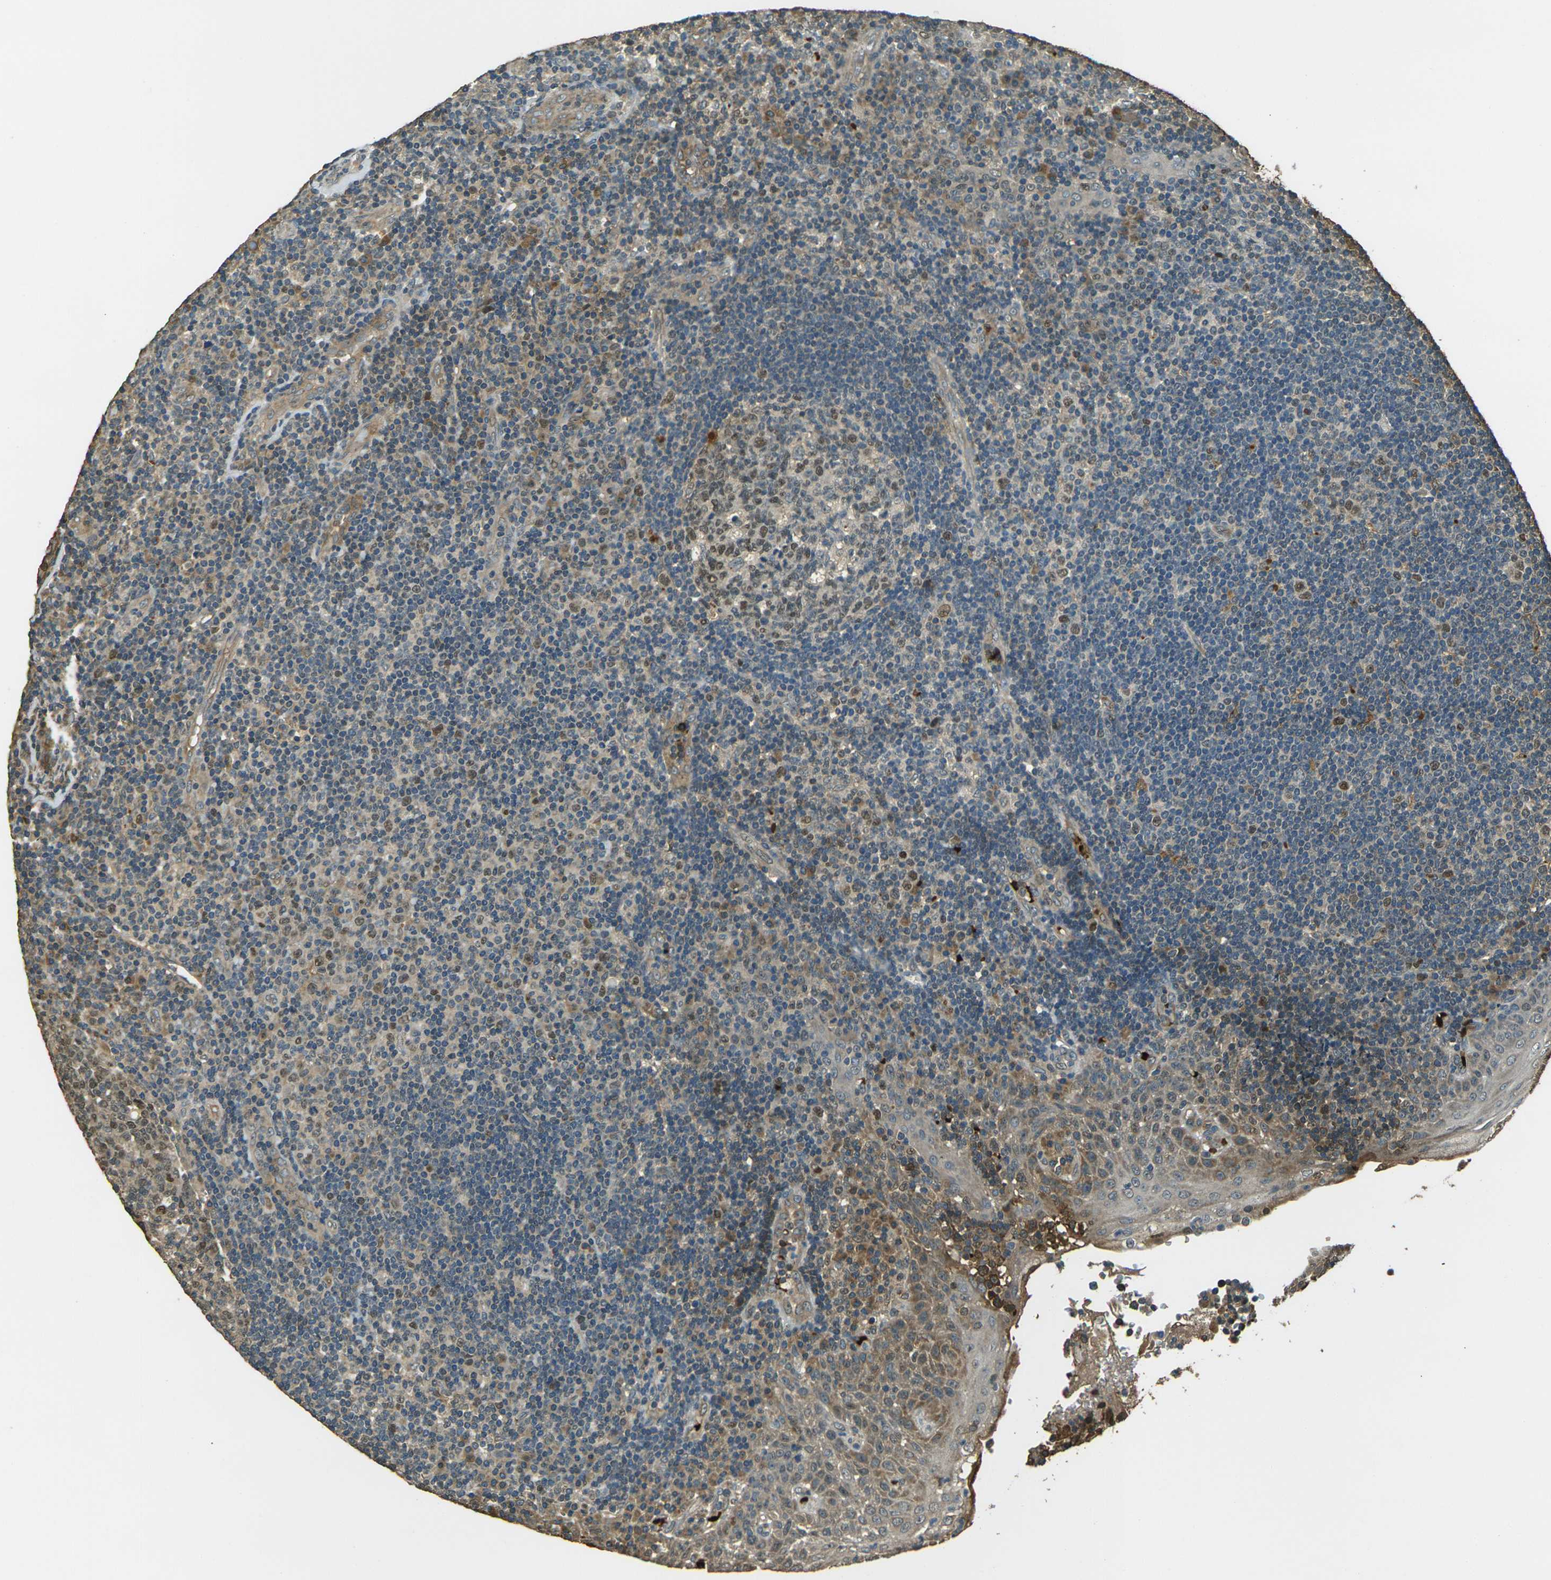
{"staining": {"intensity": "moderate", "quantity": "25%-75%", "location": "cytoplasmic/membranous,nuclear"}, "tissue": "tonsil", "cell_type": "Germinal center cells", "image_type": "normal", "snomed": [{"axis": "morphology", "description": "Normal tissue, NOS"}, {"axis": "topography", "description": "Tonsil"}], "caption": "An immunohistochemistry photomicrograph of unremarkable tissue is shown. Protein staining in brown highlights moderate cytoplasmic/membranous,nuclear positivity in tonsil within germinal center cells. The protein is stained brown, and the nuclei are stained in blue (DAB IHC with brightfield microscopy, high magnification).", "gene": "TOR1A", "patient": {"sex": "female", "age": 40}}